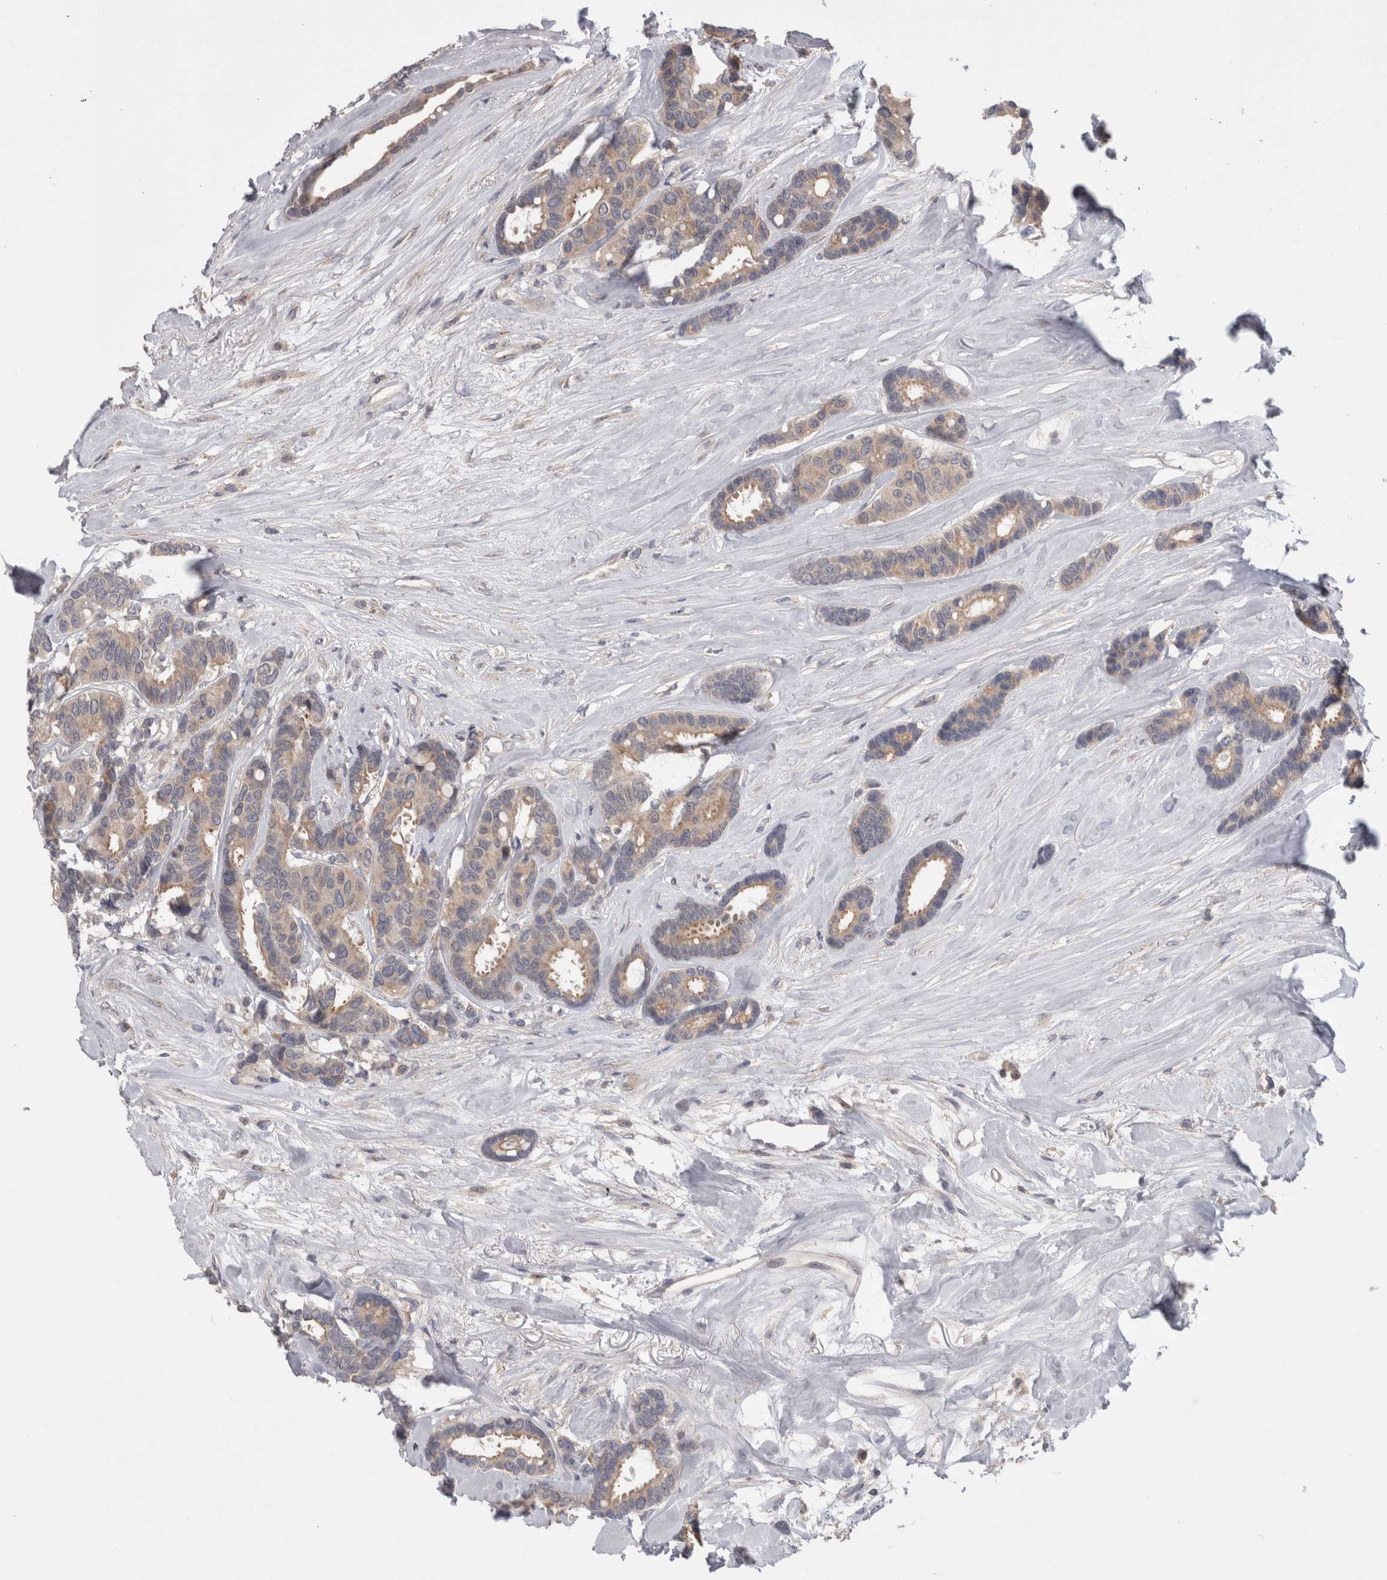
{"staining": {"intensity": "weak", "quantity": ">75%", "location": "cytoplasmic/membranous"}, "tissue": "breast cancer", "cell_type": "Tumor cells", "image_type": "cancer", "snomed": [{"axis": "morphology", "description": "Duct carcinoma"}, {"axis": "topography", "description": "Breast"}], "caption": "Protein staining by immunohistochemistry displays weak cytoplasmic/membranous expression in approximately >75% of tumor cells in breast intraductal carcinoma. (DAB (3,3'-diaminobenzidine) IHC, brown staining for protein, blue staining for nuclei).", "gene": "DCTN6", "patient": {"sex": "female", "age": 87}}